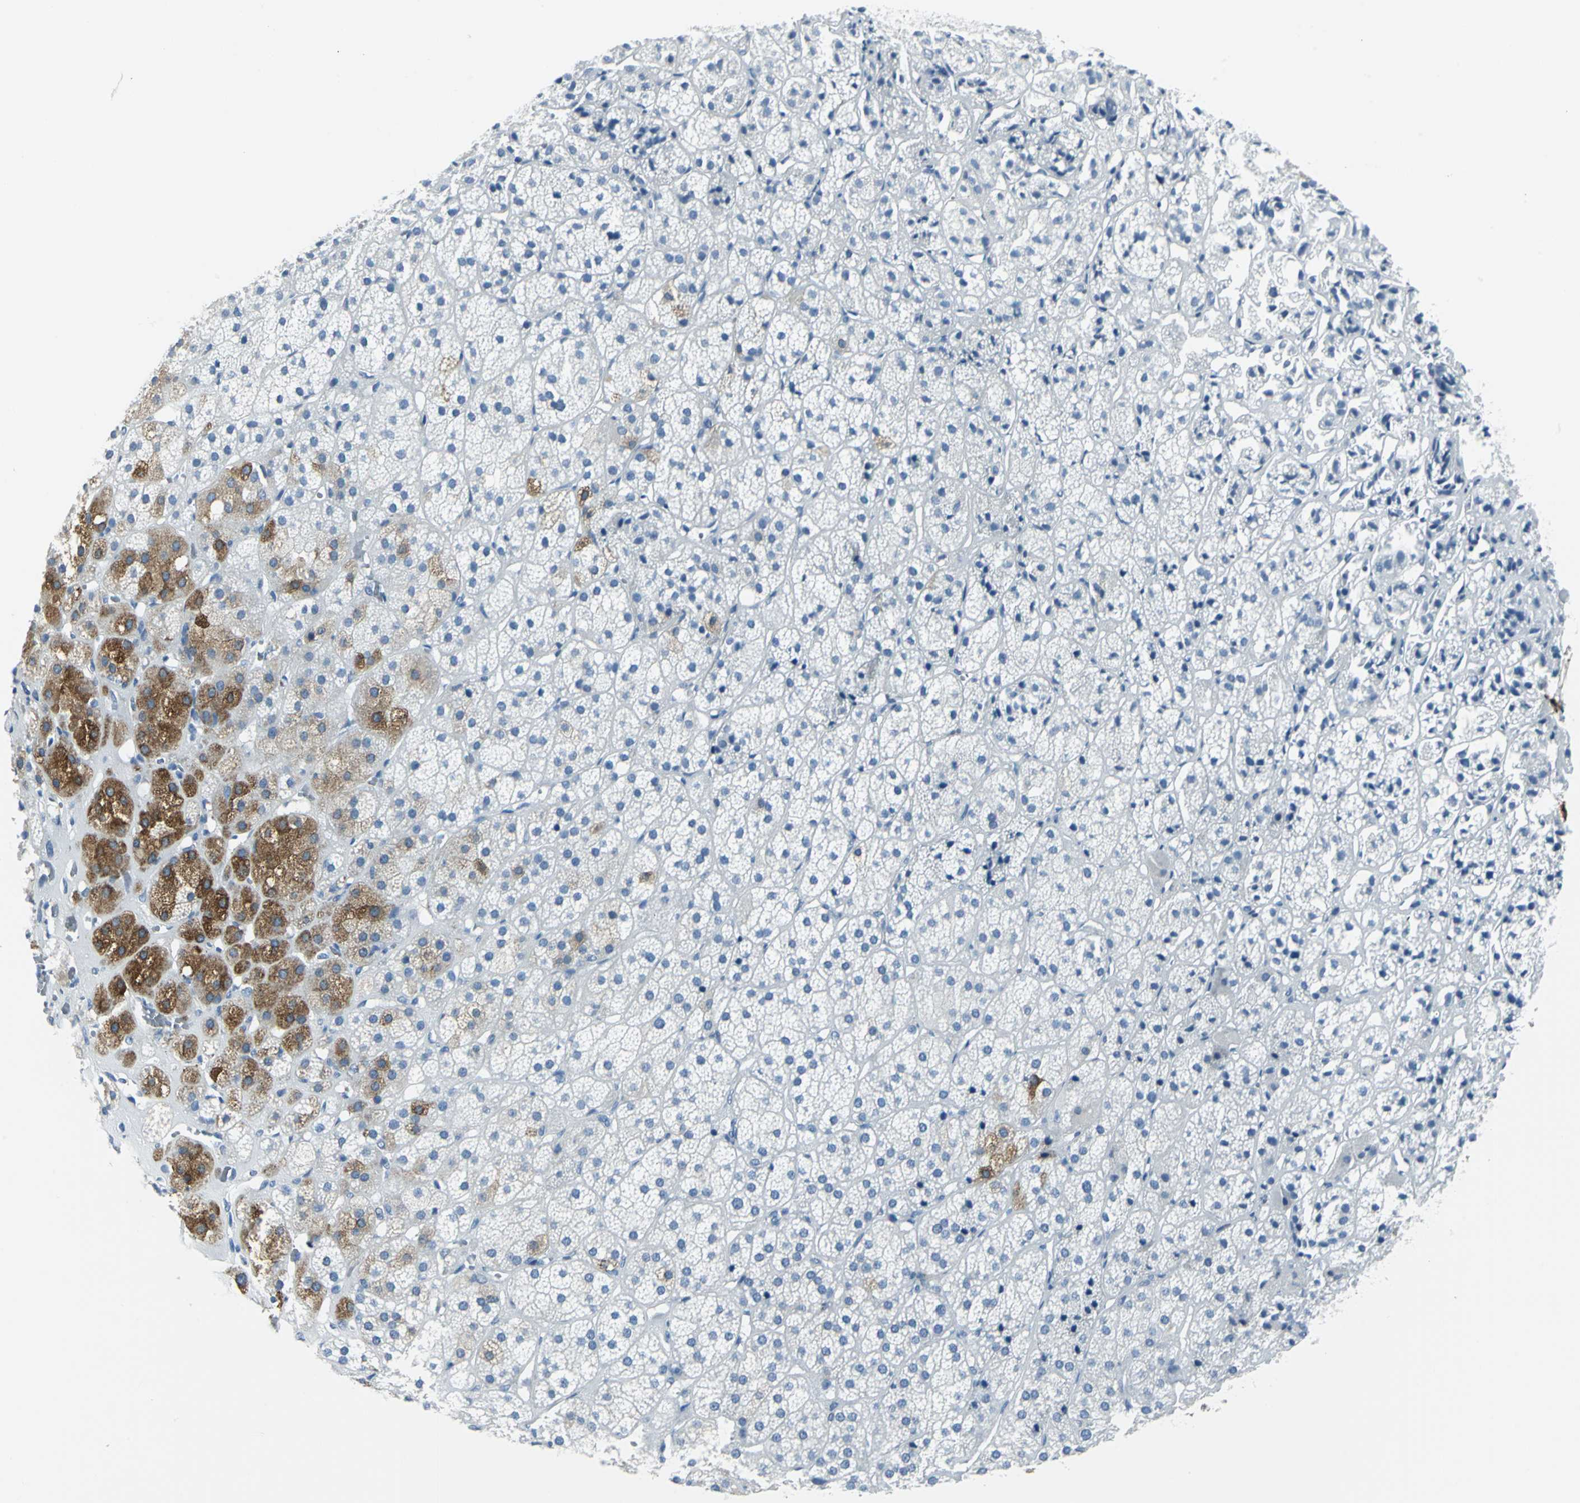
{"staining": {"intensity": "strong", "quantity": "<25%", "location": "cytoplasmic/membranous"}, "tissue": "adrenal gland", "cell_type": "Glandular cells", "image_type": "normal", "snomed": [{"axis": "morphology", "description": "Normal tissue, NOS"}, {"axis": "topography", "description": "Adrenal gland"}], "caption": "Protein staining exhibits strong cytoplasmic/membranous staining in about <25% of glandular cells in benign adrenal gland.", "gene": "CYB5A", "patient": {"sex": "female", "age": 71}}